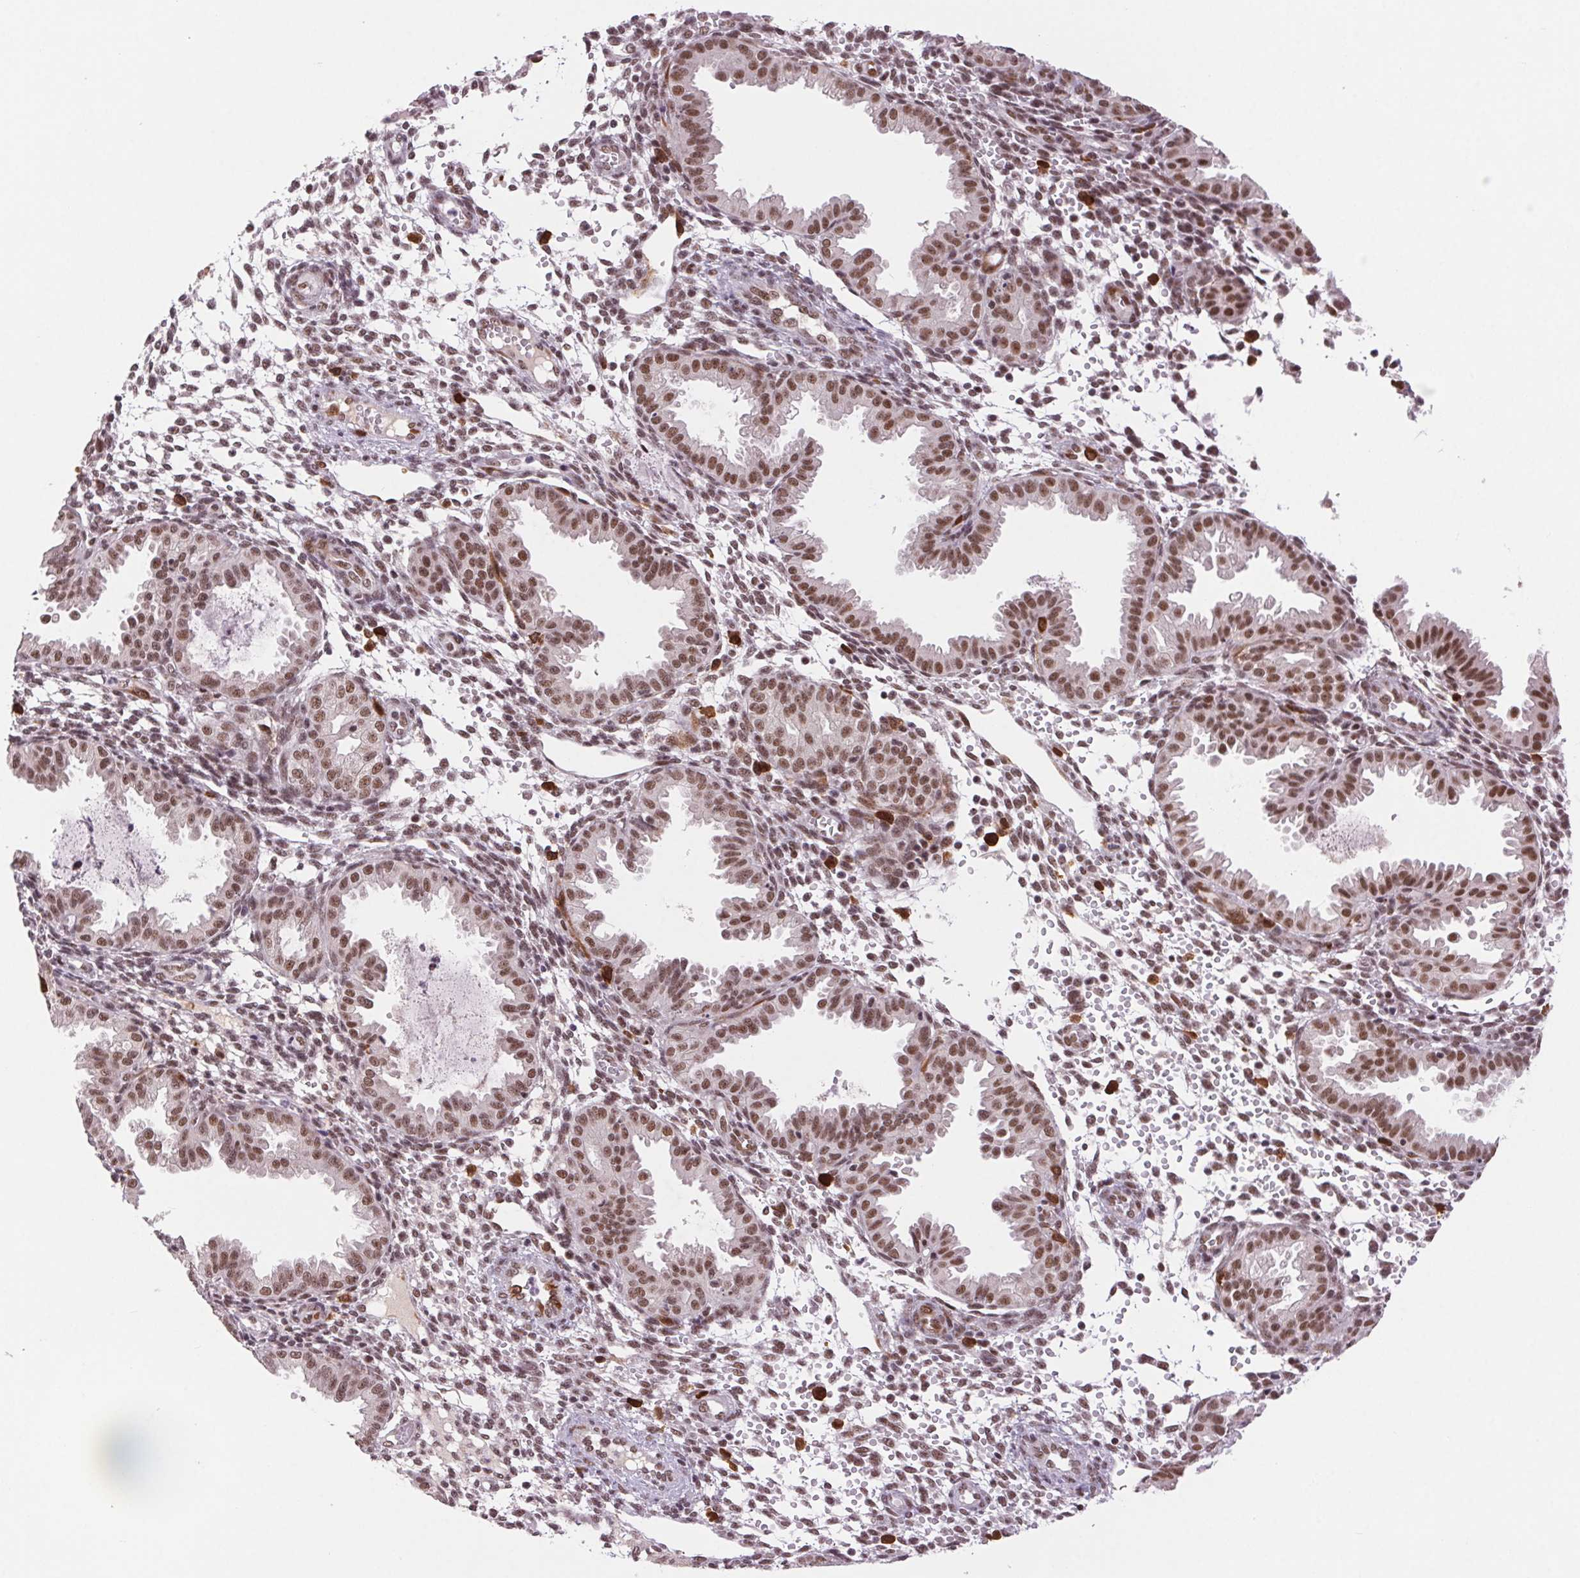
{"staining": {"intensity": "weak", "quantity": "25%-75%", "location": "nuclear"}, "tissue": "endometrium", "cell_type": "Cells in endometrial stroma", "image_type": "normal", "snomed": [{"axis": "morphology", "description": "Normal tissue, NOS"}, {"axis": "topography", "description": "Endometrium"}], "caption": "Normal endometrium was stained to show a protein in brown. There is low levels of weak nuclear positivity in approximately 25%-75% of cells in endometrial stroma. (IHC, brightfield microscopy, high magnification).", "gene": "CD2BP2", "patient": {"sex": "female", "age": 33}}